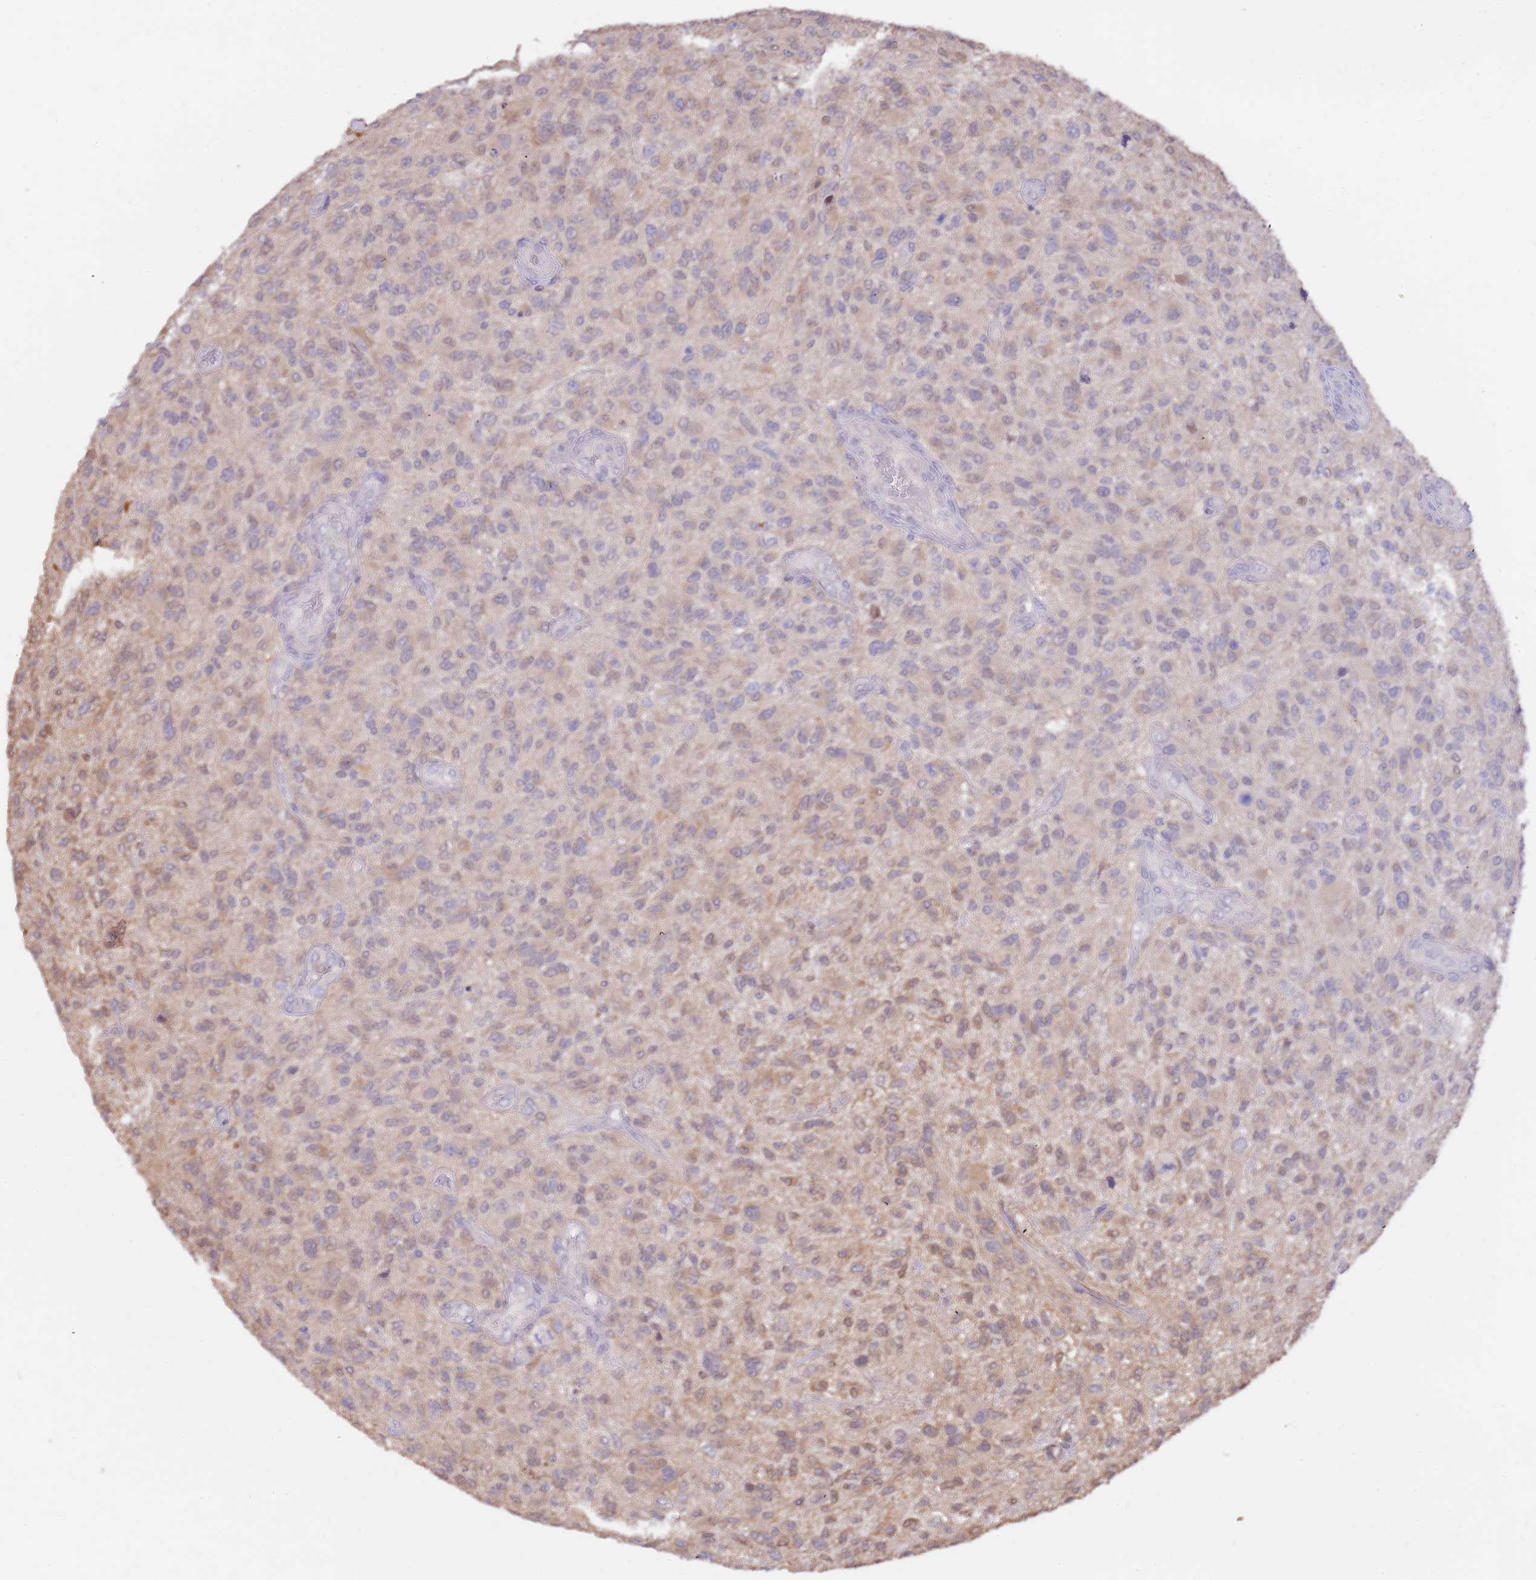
{"staining": {"intensity": "moderate", "quantity": ">75%", "location": "cytoplasmic/membranous"}, "tissue": "glioma", "cell_type": "Tumor cells", "image_type": "cancer", "snomed": [{"axis": "morphology", "description": "Glioma, malignant, High grade"}, {"axis": "topography", "description": "Brain"}], "caption": "Malignant high-grade glioma stained for a protein (brown) shows moderate cytoplasmic/membranous positive positivity in about >75% of tumor cells.", "gene": "AP5S1", "patient": {"sex": "male", "age": 47}}